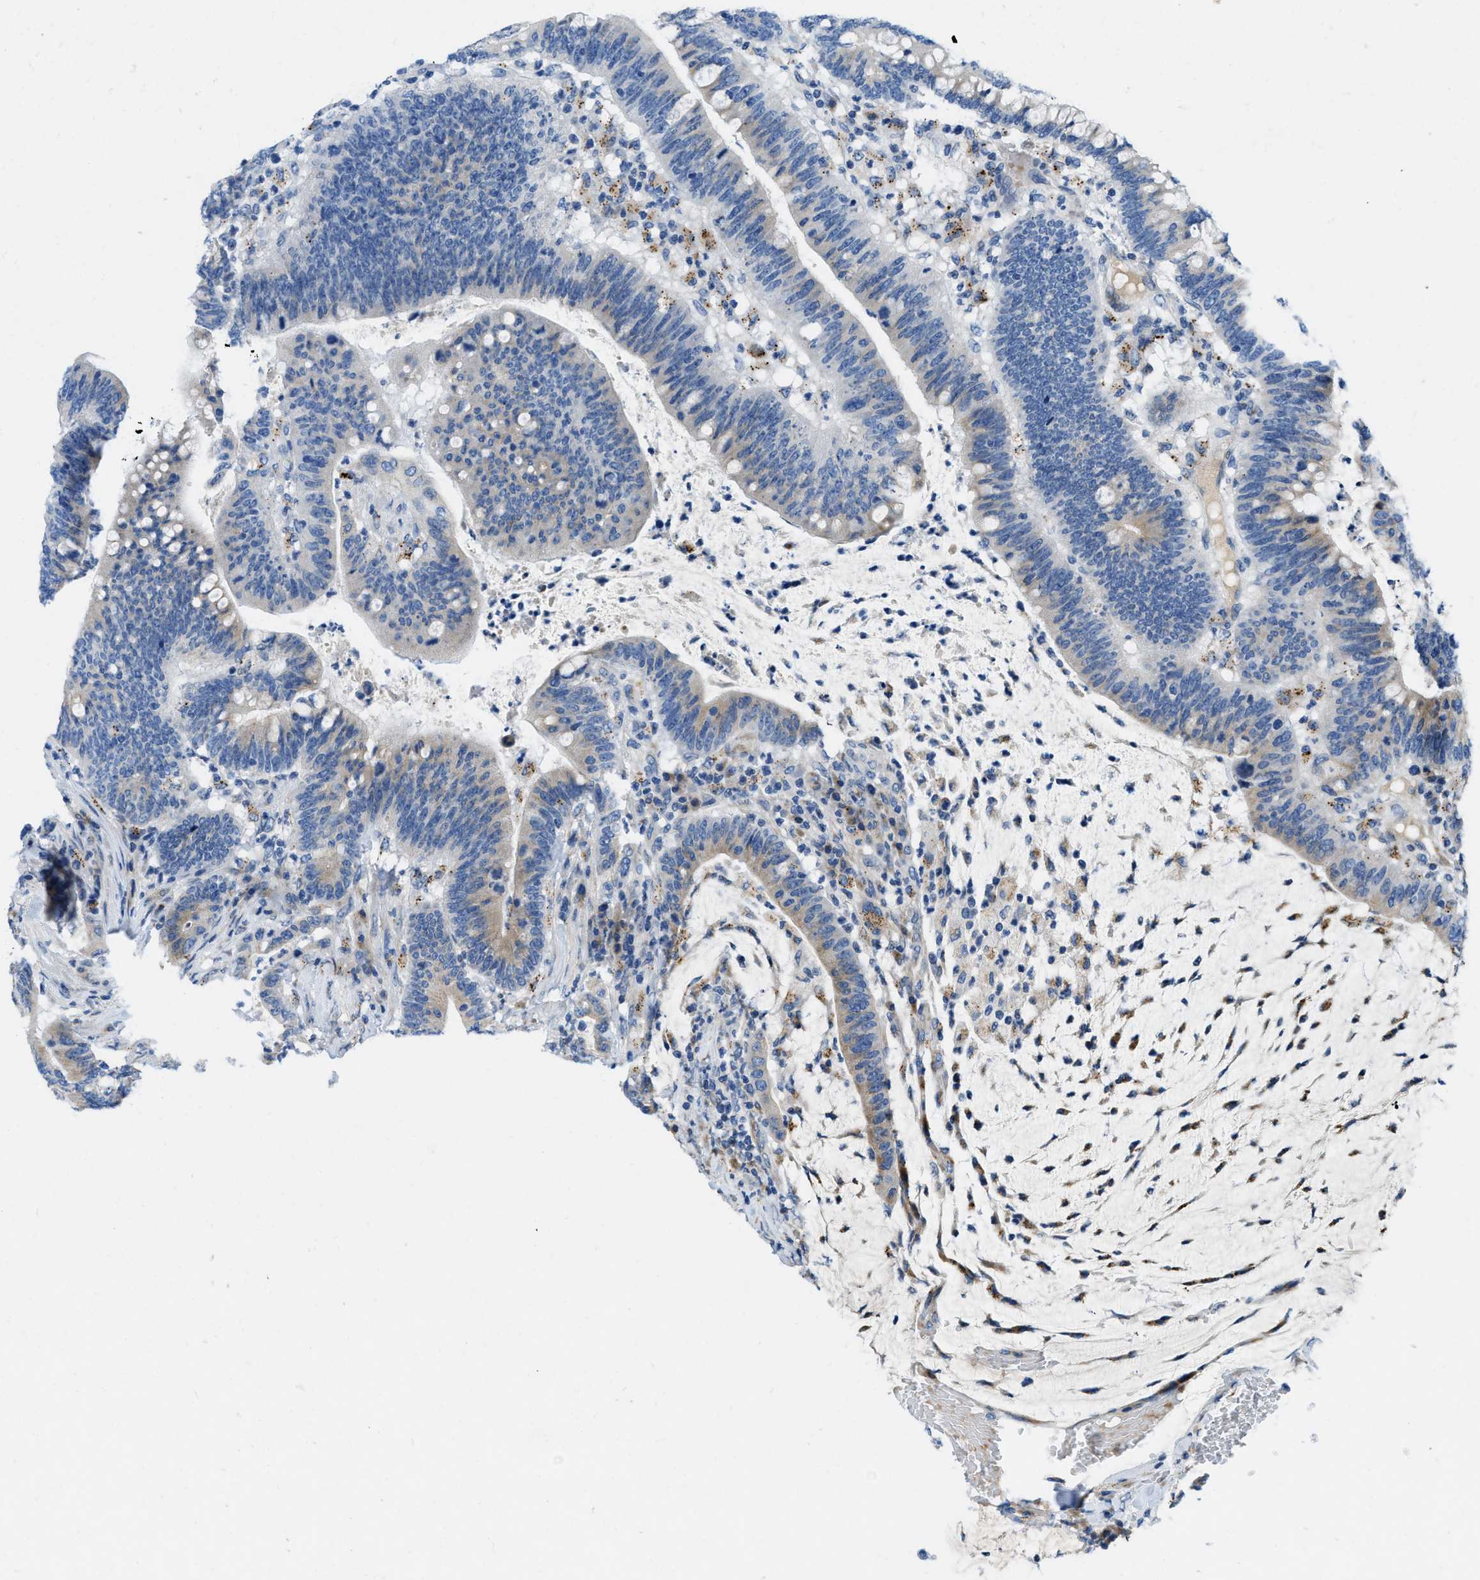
{"staining": {"intensity": "weak", "quantity": "25%-75%", "location": "cytoplasmic/membranous"}, "tissue": "colorectal cancer", "cell_type": "Tumor cells", "image_type": "cancer", "snomed": [{"axis": "morphology", "description": "Normal tissue, NOS"}, {"axis": "morphology", "description": "Adenocarcinoma, NOS"}, {"axis": "topography", "description": "Colon"}], "caption": "Protein staining exhibits weak cytoplasmic/membranous staining in about 25%-75% of tumor cells in adenocarcinoma (colorectal).", "gene": "TMEM248", "patient": {"sex": "female", "age": 66}}